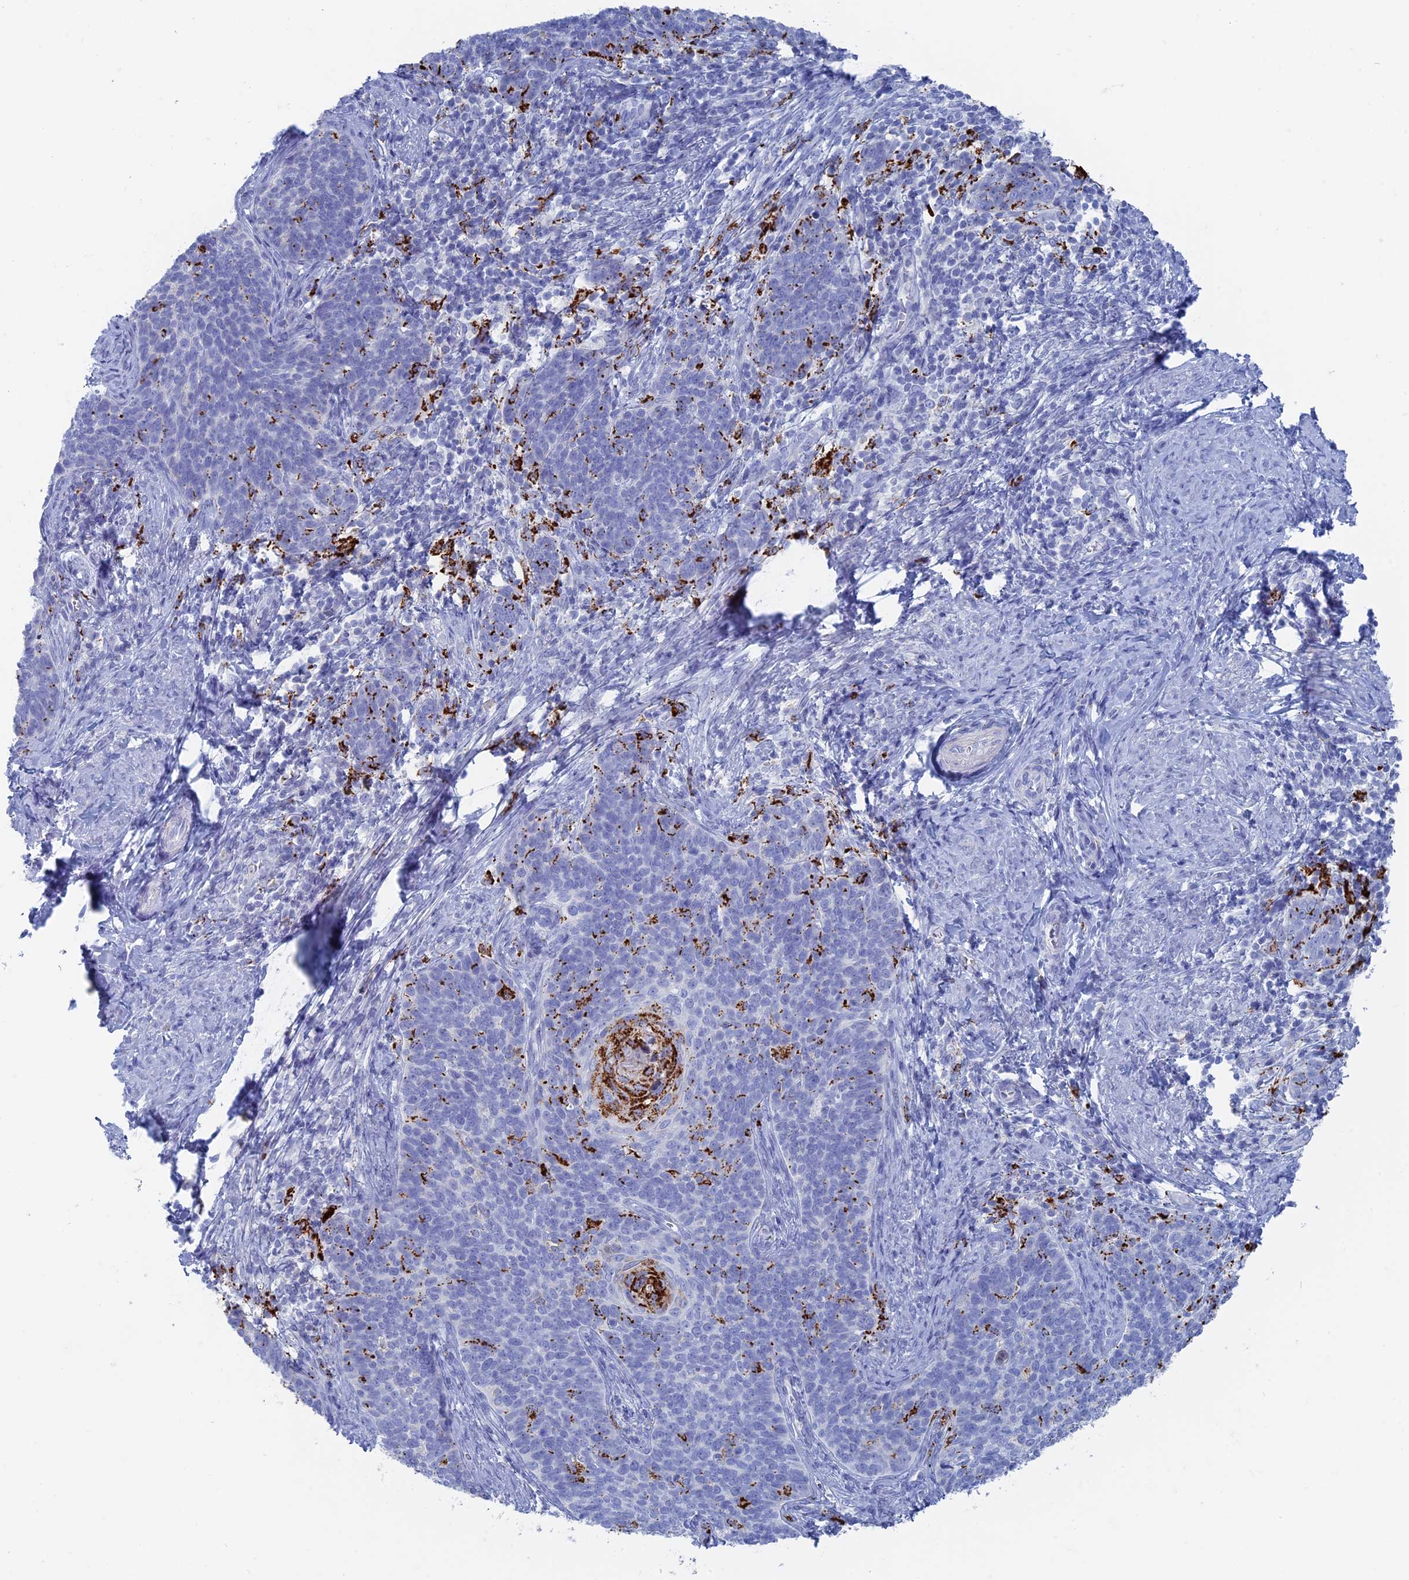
{"staining": {"intensity": "strong", "quantity": "<25%", "location": "cytoplasmic/membranous"}, "tissue": "cervical cancer", "cell_type": "Tumor cells", "image_type": "cancer", "snomed": [{"axis": "morphology", "description": "Normal tissue, NOS"}, {"axis": "morphology", "description": "Squamous cell carcinoma, NOS"}, {"axis": "topography", "description": "Cervix"}], "caption": "The immunohistochemical stain highlights strong cytoplasmic/membranous positivity in tumor cells of squamous cell carcinoma (cervical) tissue.", "gene": "ALMS1", "patient": {"sex": "female", "age": 39}}